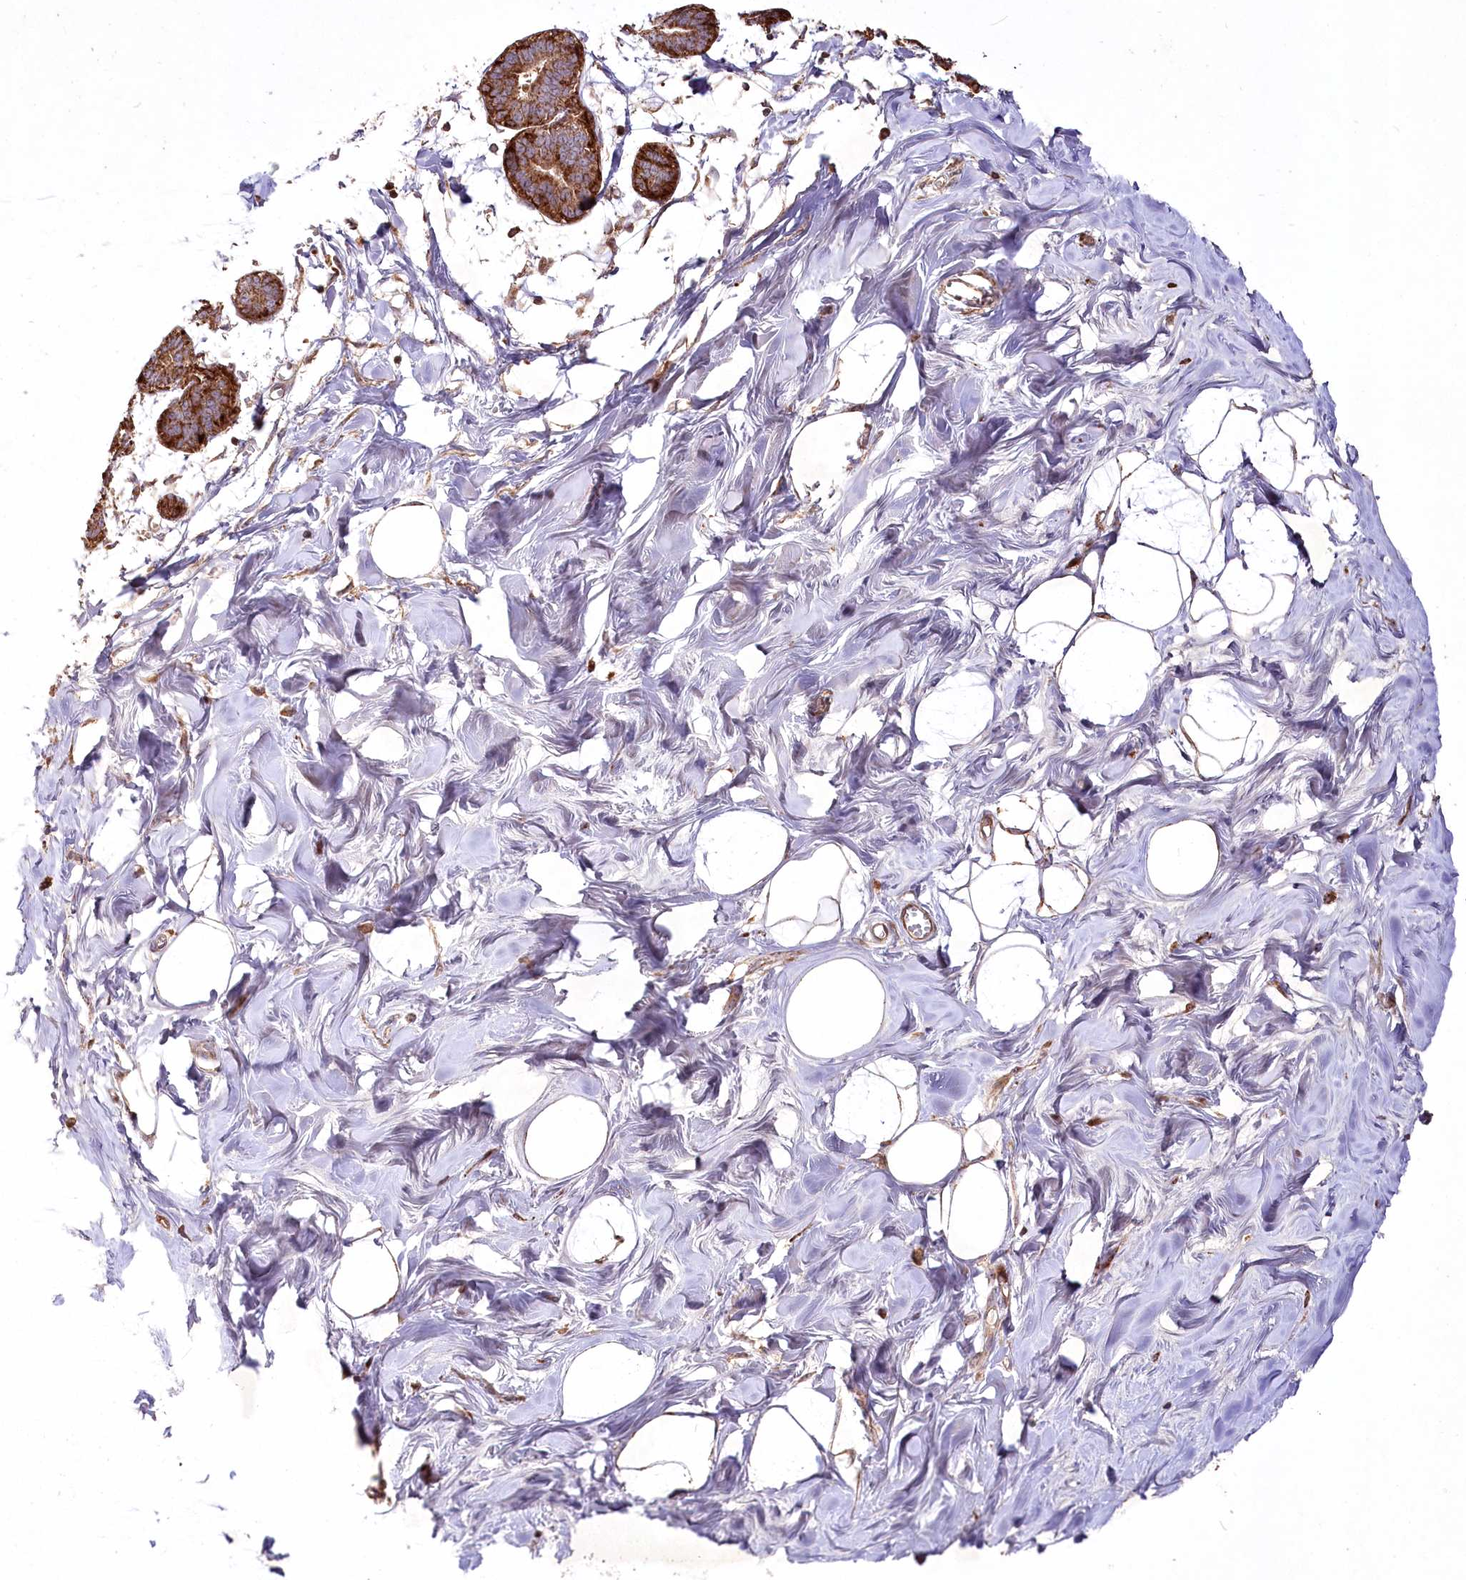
{"staining": {"intensity": "negative", "quantity": "none", "location": "none"}, "tissue": "breast", "cell_type": "Adipocytes", "image_type": "normal", "snomed": [{"axis": "morphology", "description": "Normal tissue, NOS"}, {"axis": "topography", "description": "Breast"}], "caption": "Immunohistochemistry (IHC) micrograph of unremarkable breast: breast stained with DAB (3,3'-diaminobenzidine) reveals no significant protein expression in adipocytes. (Immunohistochemistry (IHC), brightfield microscopy, high magnification).", "gene": "PSTK", "patient": {"sex": "female", "age": 27}}